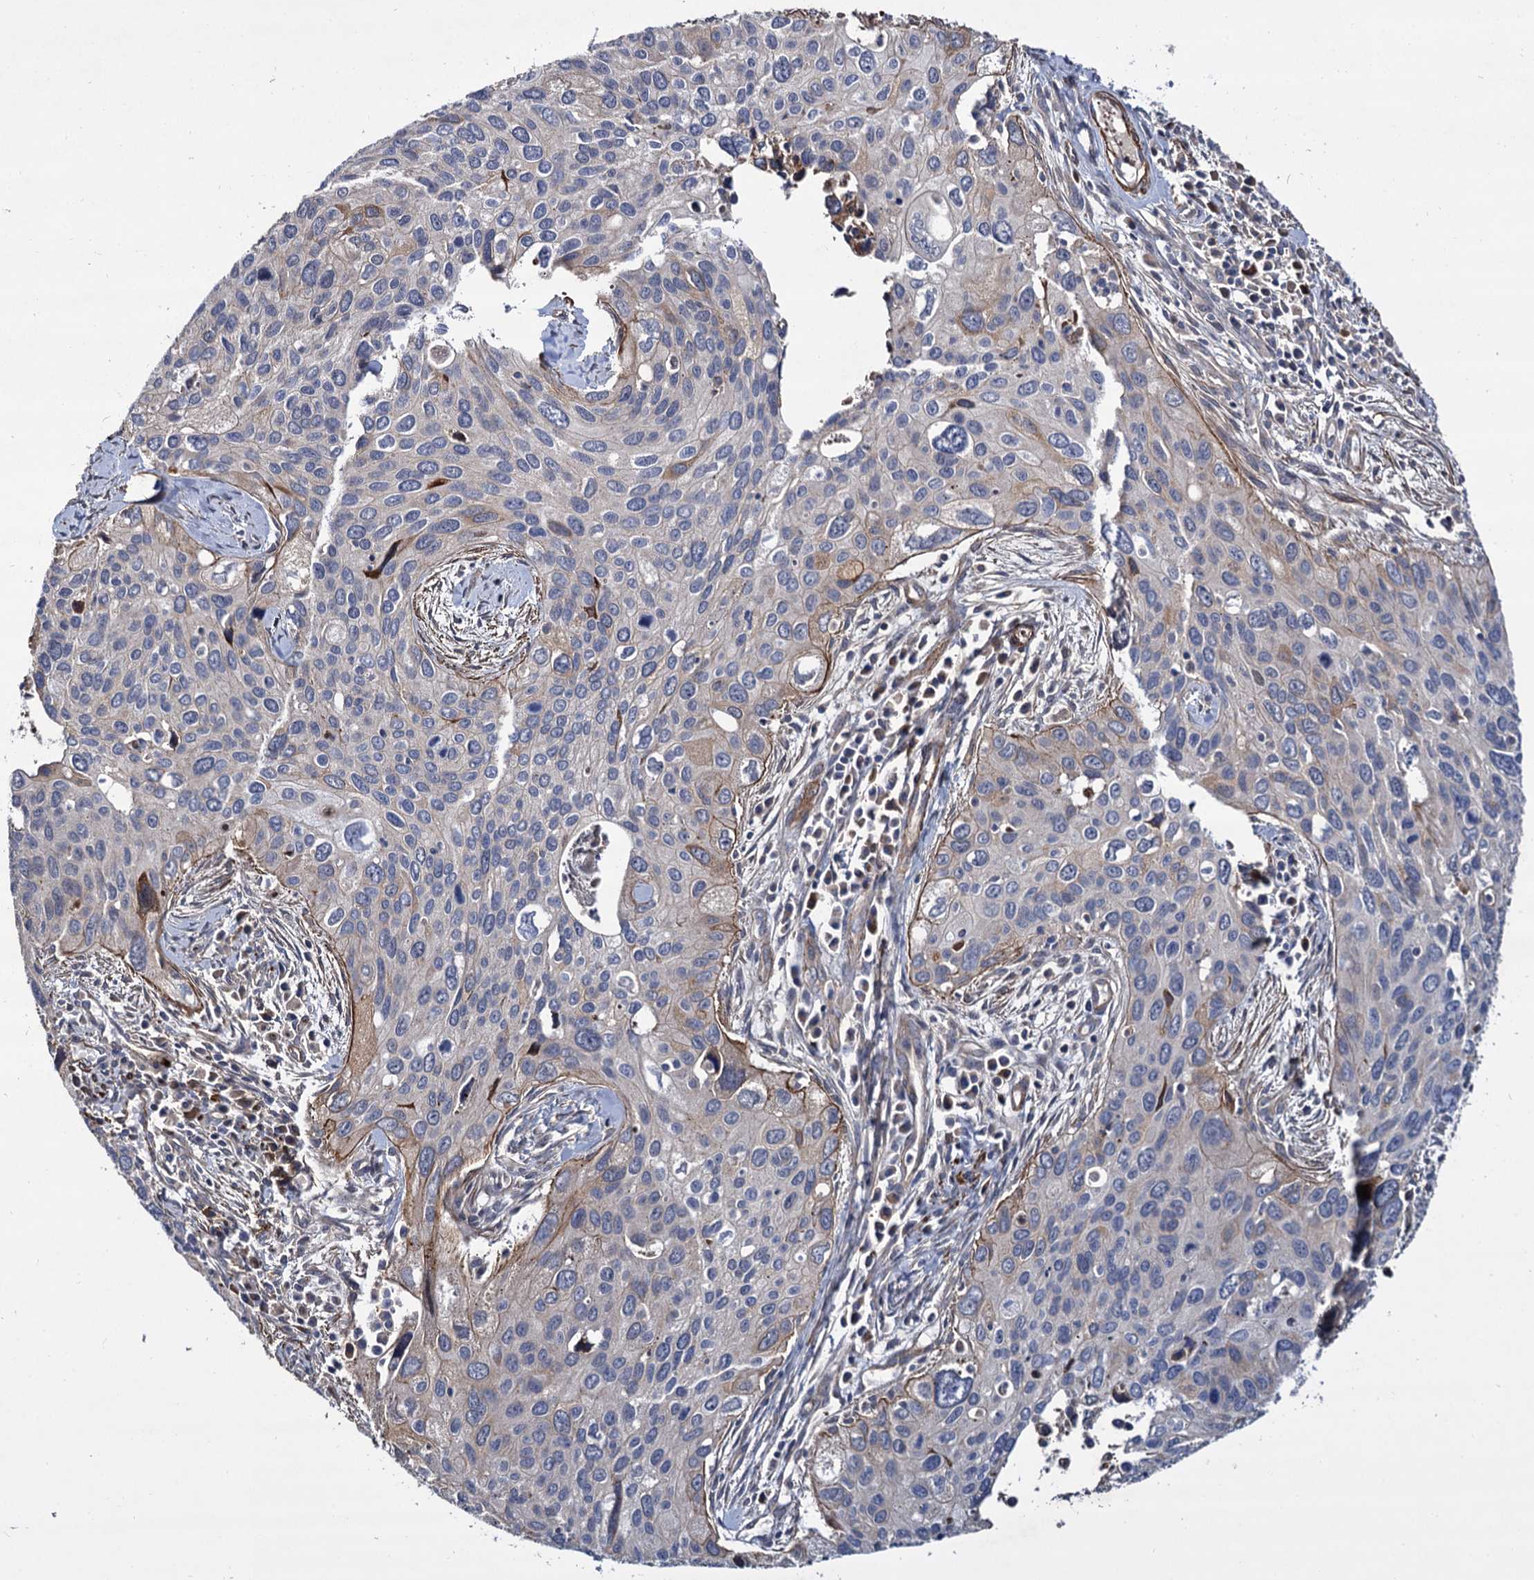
{"staining": {"intensity": "weak", "quantity": "<25%", "location": "cytoplasmic/membranous"}, "tissue": "cervical cancer", "cell_type": "Tumor cells", "image_type": "cancer", "snomed": [{"axis": "morphology", "description": "Squamous cell carcinoma, NOS"}, {"axis": "topography", "description": "Cervix"}], "caption": "There is no significant staining in tumor cells of squamous cell carcinoma (cervical).", "gene": "ISM2", "patient": {"sex": "female", "age": 55}}